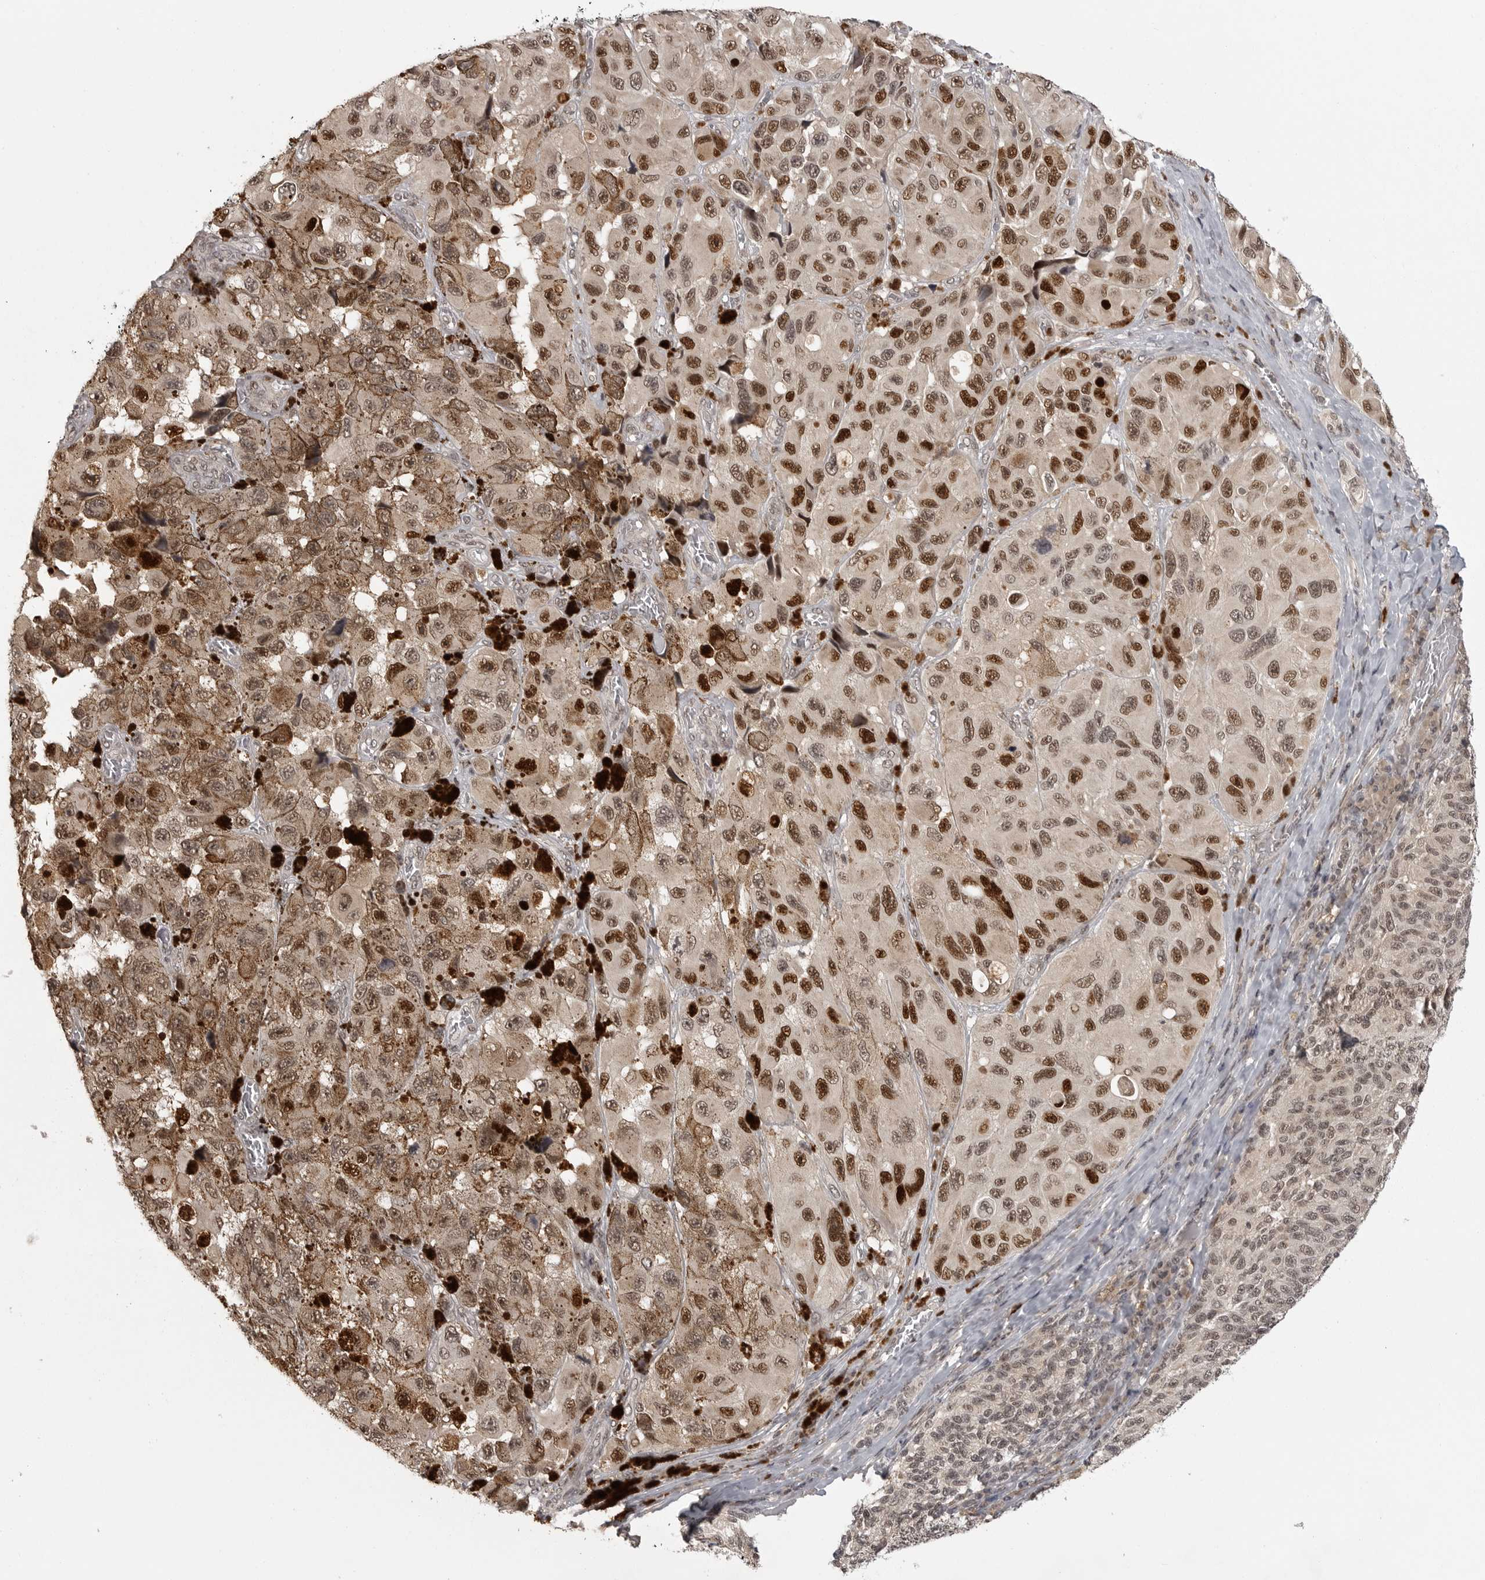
{"staining": {"intensity": "strong", "quantity": ">75%", "location": "cytoplasmic/membranous,nuclear"}, "tissue": "melanoma", "cell_type": "Tumor cells", "image_type": "cancer", "snomed": [{"axis": "morphology", "description": "Malignant melanoma, NOS"}, {"axis": "topography", "description": "Skin"}], "caption": "Immunohistochemical staining of human melanoma exhibits strong cytoplasmic/membranous and nuclear protein positivity in approximately >75% of tumor cells.", "gene": "PEG3", "patient": {"sex": "female", "age": 73}}